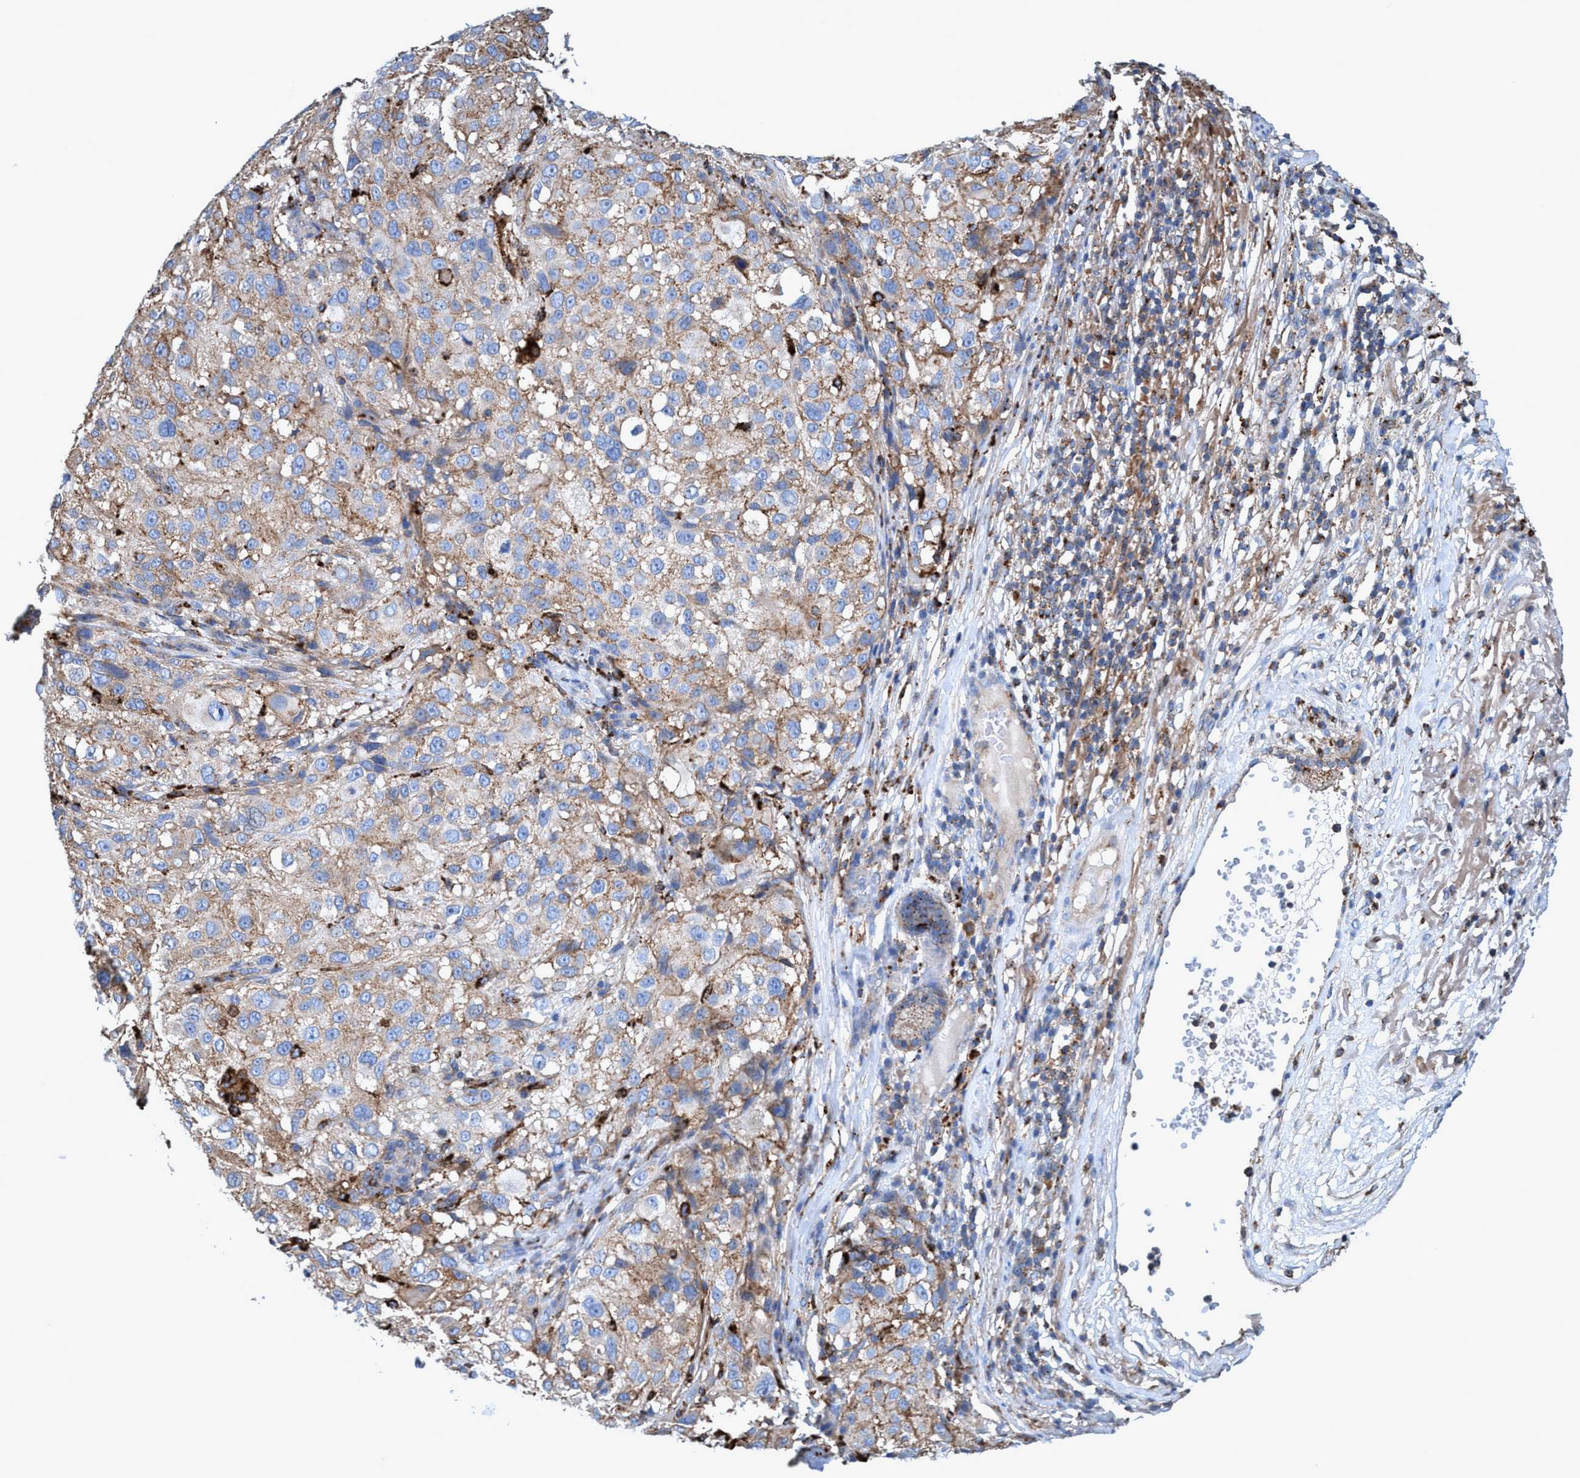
{"staining": {"intensity": "moderate", "quantity": ">75%", "location": "cytoplasmic/membranous"}, "tissue": "melanoma", "cell_type": "Tumor cells", "image_type": "cancer", "snomed": [{"axis": "morphology", "description": "Necrosis, NOS"}, {"axis": "morphology", "description": "Malignant melanoma, NOS"}, {"axis": "topography", "description": "Skin"}], "caption": "An image showing moderate cytoplasmic/membranous positivity in approximately >75% of tumor cells in malignant melanoma, as visualized by brown immunohistochemical staining.", "gene": "TRIM65", "patient": {"sex": "female", "age": 87}}